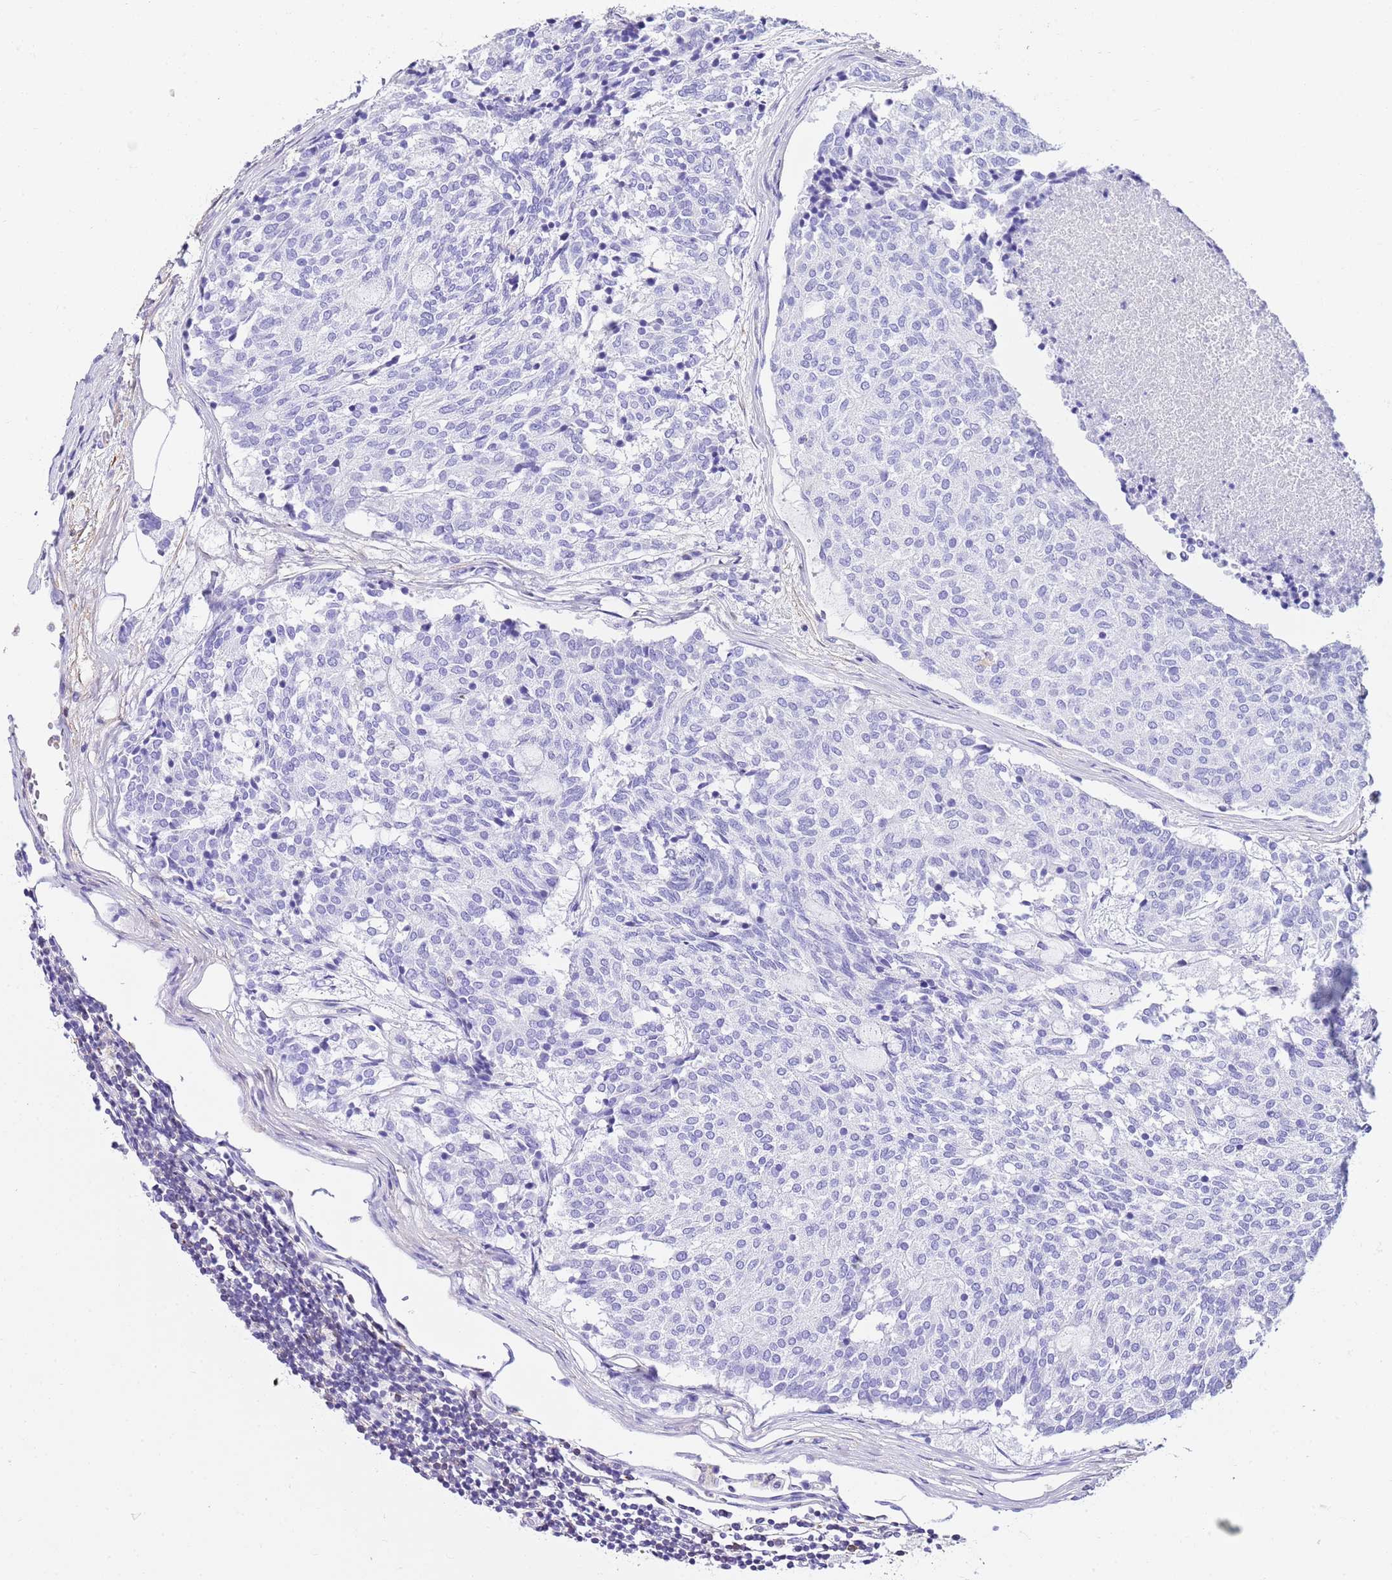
{"staining": {"intensity": "negative", "quantity": "none", "location": "none"}, "tissue": "carcinoid", "cell_type": "Tumor cells", "image_type": "cancer", "snomed": [{"axis": "morphology", "description": "Carcinoid, malignant, NOS"}, {"axis": "topography", "description": "Pancreas"}], "caption": "The immunohistochemistry (IHC) micrograph has no significant positivity in tumor cells of carcinoid tissue.", "gene": "CNN2", "patient": {"sex": "female", "age": 54}}